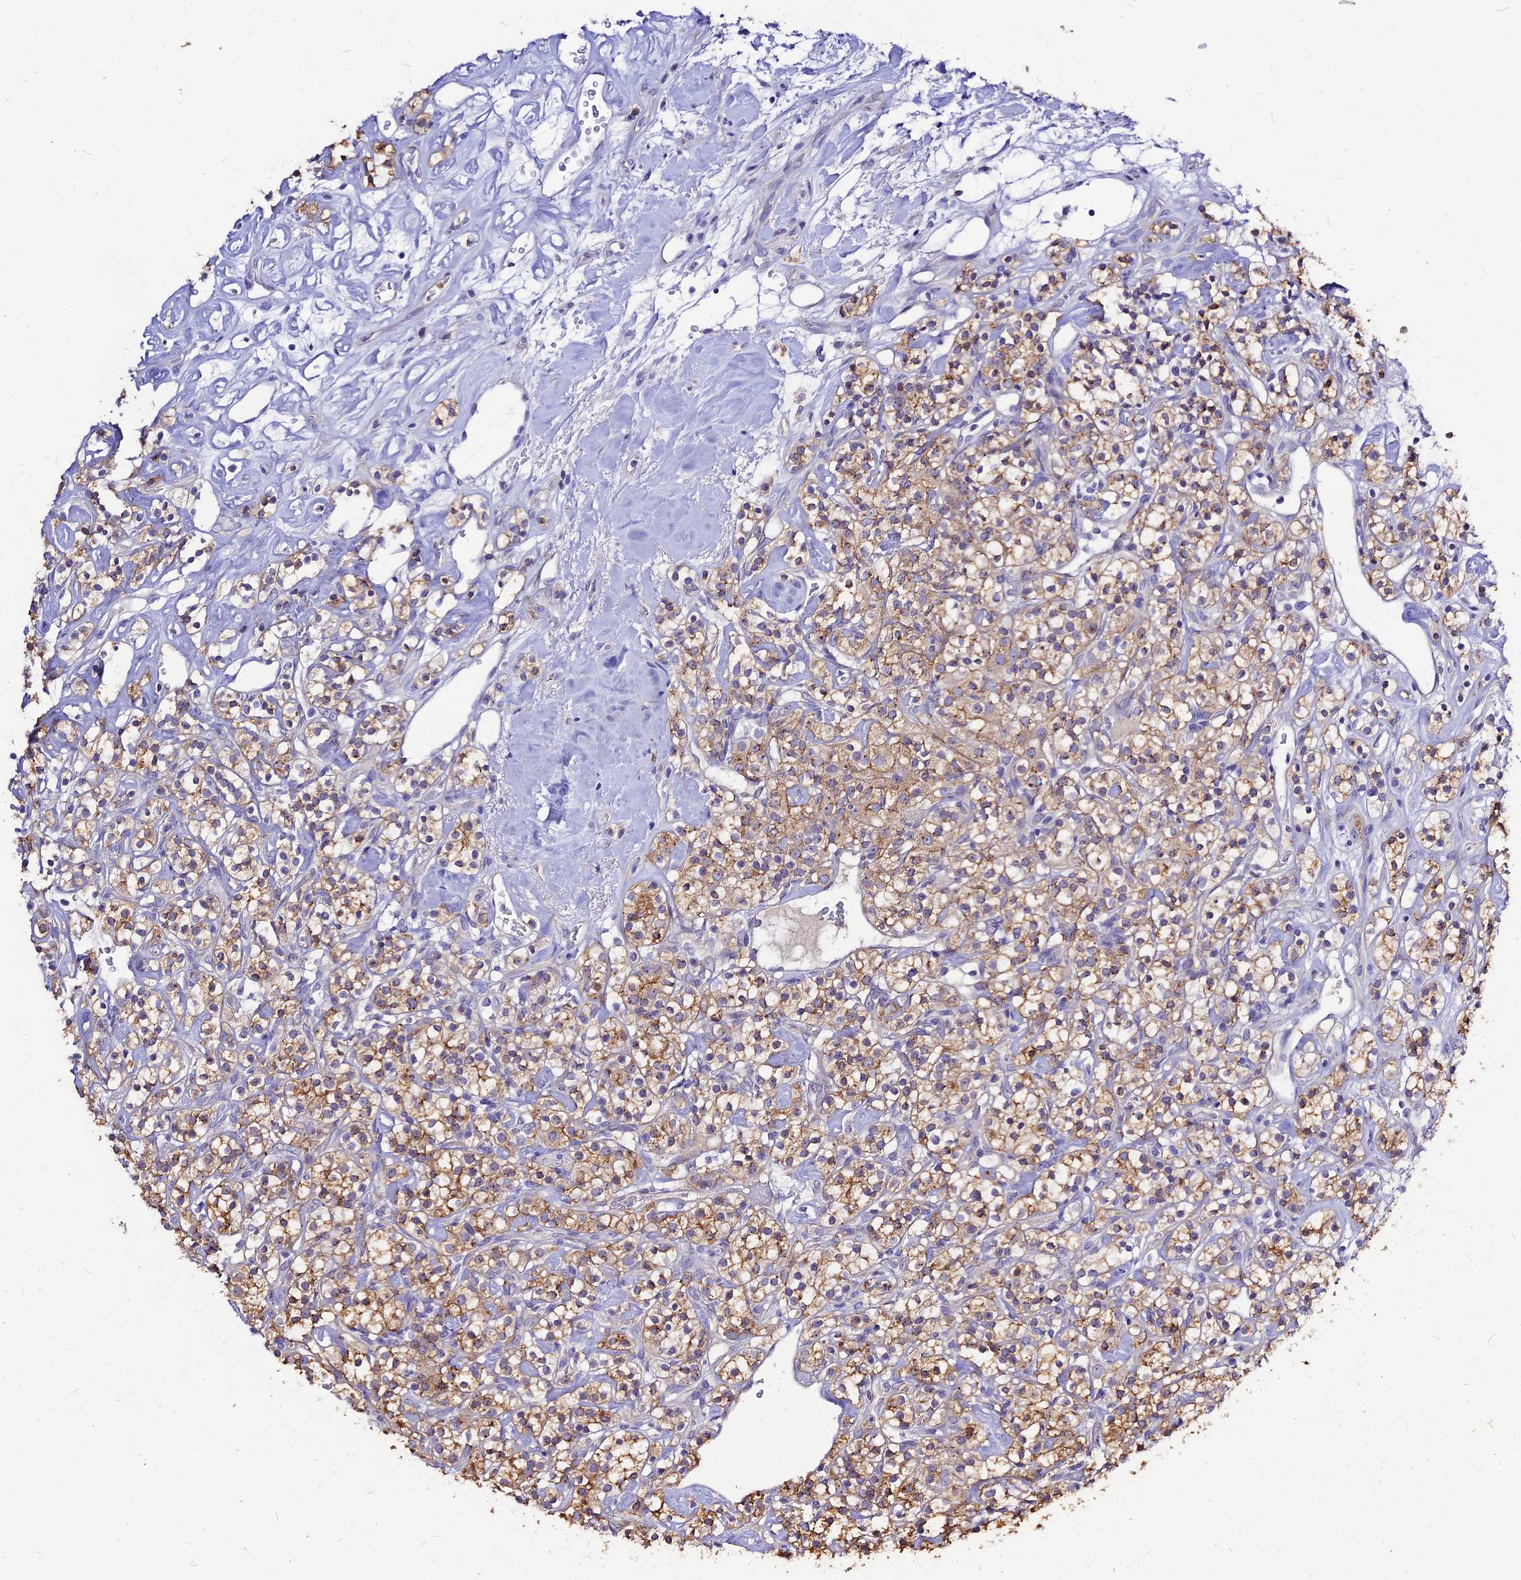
{"staining": {"intensity": "moderate", "quantity": ">75%", "location": "cytoplasmic/membranous"}, "tissue": "renal cancer", "cell_type": "Tumor cells", "image_type": "cancer", "snomed": [{"axis": "morphology", "description": "Adenocarcinoma, NOS"}, {"axis": "topography", "description": "Kidney"}], "caption": "A medium amount of moderate cytoplasmic/membranous positivity is seen in about >75% of tumor cells in renal adenocarcinoma tissue. The staining was performed using DAB (3,3'-diaminobenzidine) to visualize the protein expression in brown, while the nuclei were stained in blue with hematoxylin (Magnification: 20x).", "gene": "CZIB", "patient": {"sex": "male", "age": 77}}